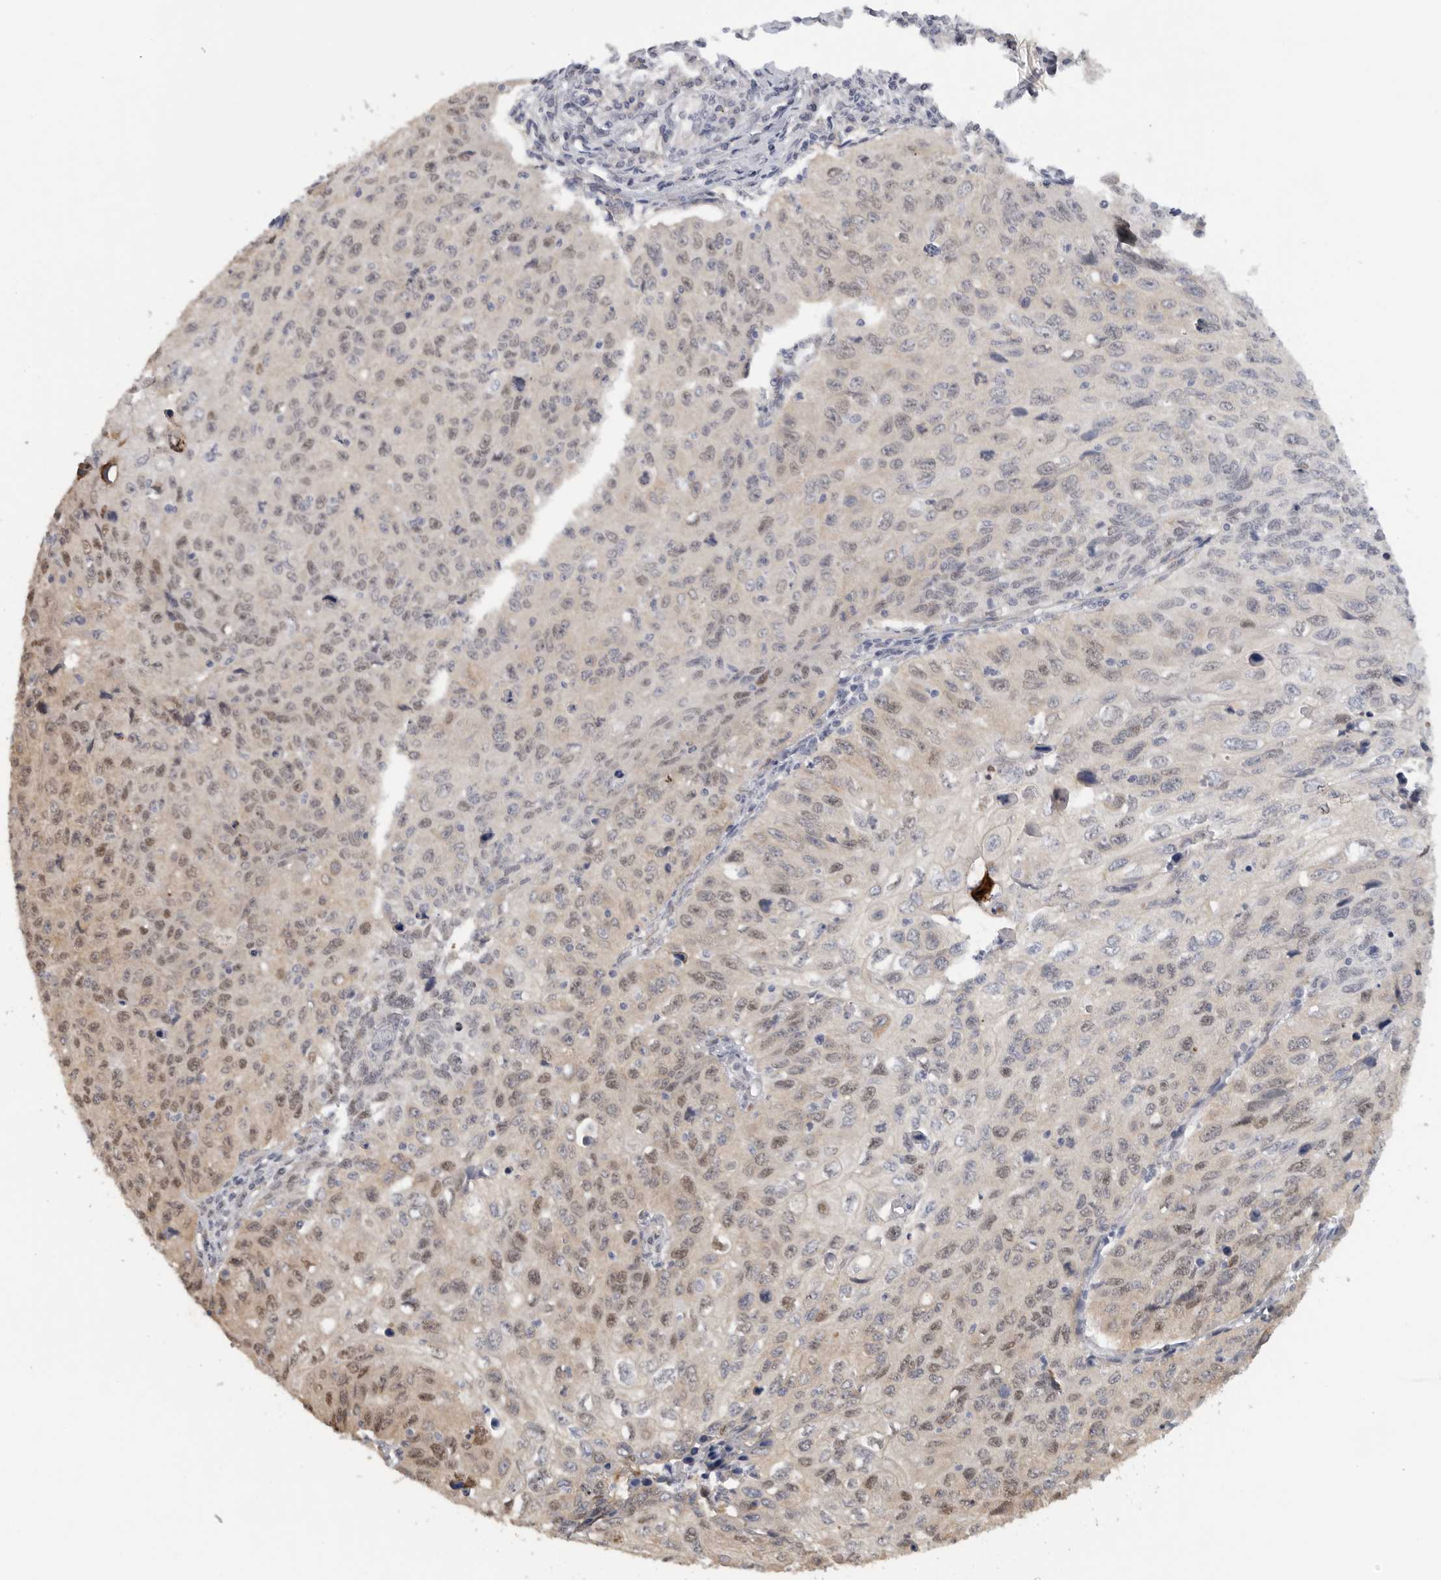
{"staining": {"intensity": "weak", "quantity": "25%-75%", "location": "nuclear"}, "tissue": "cervical cancer", "cell_type": "Tumor cells", "image_type": "cancer", "snomed": [{"axis": "morphology", "description": "Squamous cell carcinoma, NOS"}, {"axis": "topography", "description": "Cervix"}], "caption": "Squamous cell carcinoma (cervical) stained with IHC exhibits weak nuclear positivity in about 25%-75% of tumor cells. (Brightfield microscopy of DAB IHC at high magnification).", "gene": "DYRK2", "patient": {"sex": "female", "age": 53}}